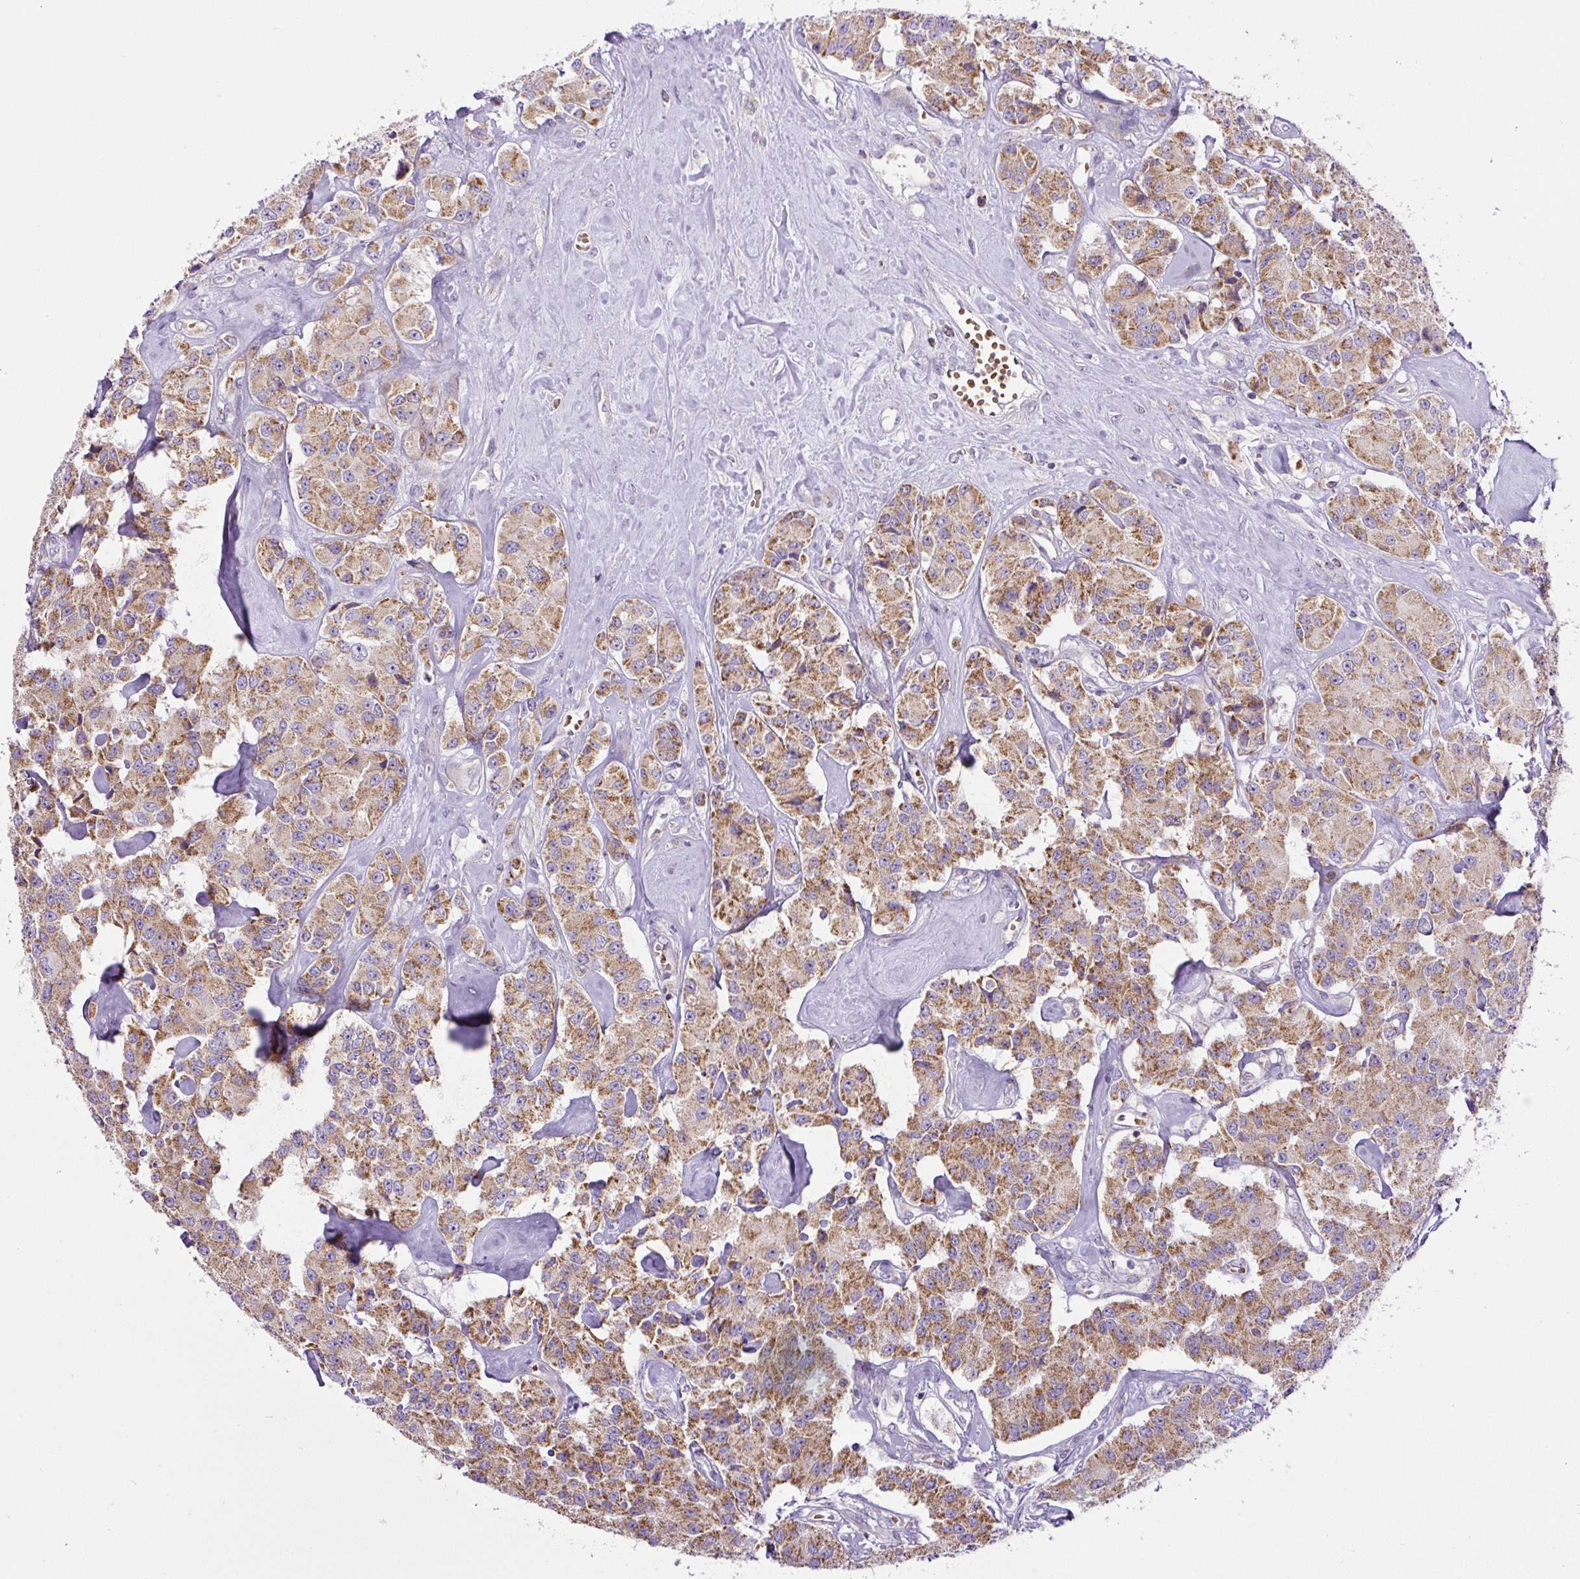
{"staining": {"intensity": "moderate", "quantity": ">75%", "location": "cytoplasmic/membranous"}, "tissue": "carcinoid", "cell_type": "Tumor cells", "image_type": "cancer", "snomed": [{"axis": "morphology", "description": "Carcinoid, malignant, NOS"}, {"axis": "topography", "description": "Pancreas"}], "caption": "IHC image of neoplastic tissue: human carcinoid (malignant) stained using immunohistochemistry displays medium levels of moderate protein expression localized specifically in the cytoplasmic/membranous of tumor cells, appearing as a cytoplasmic/membranous brown color.", "gene": "ZNF596", "patient": {"sex": "male", "age": 41}}